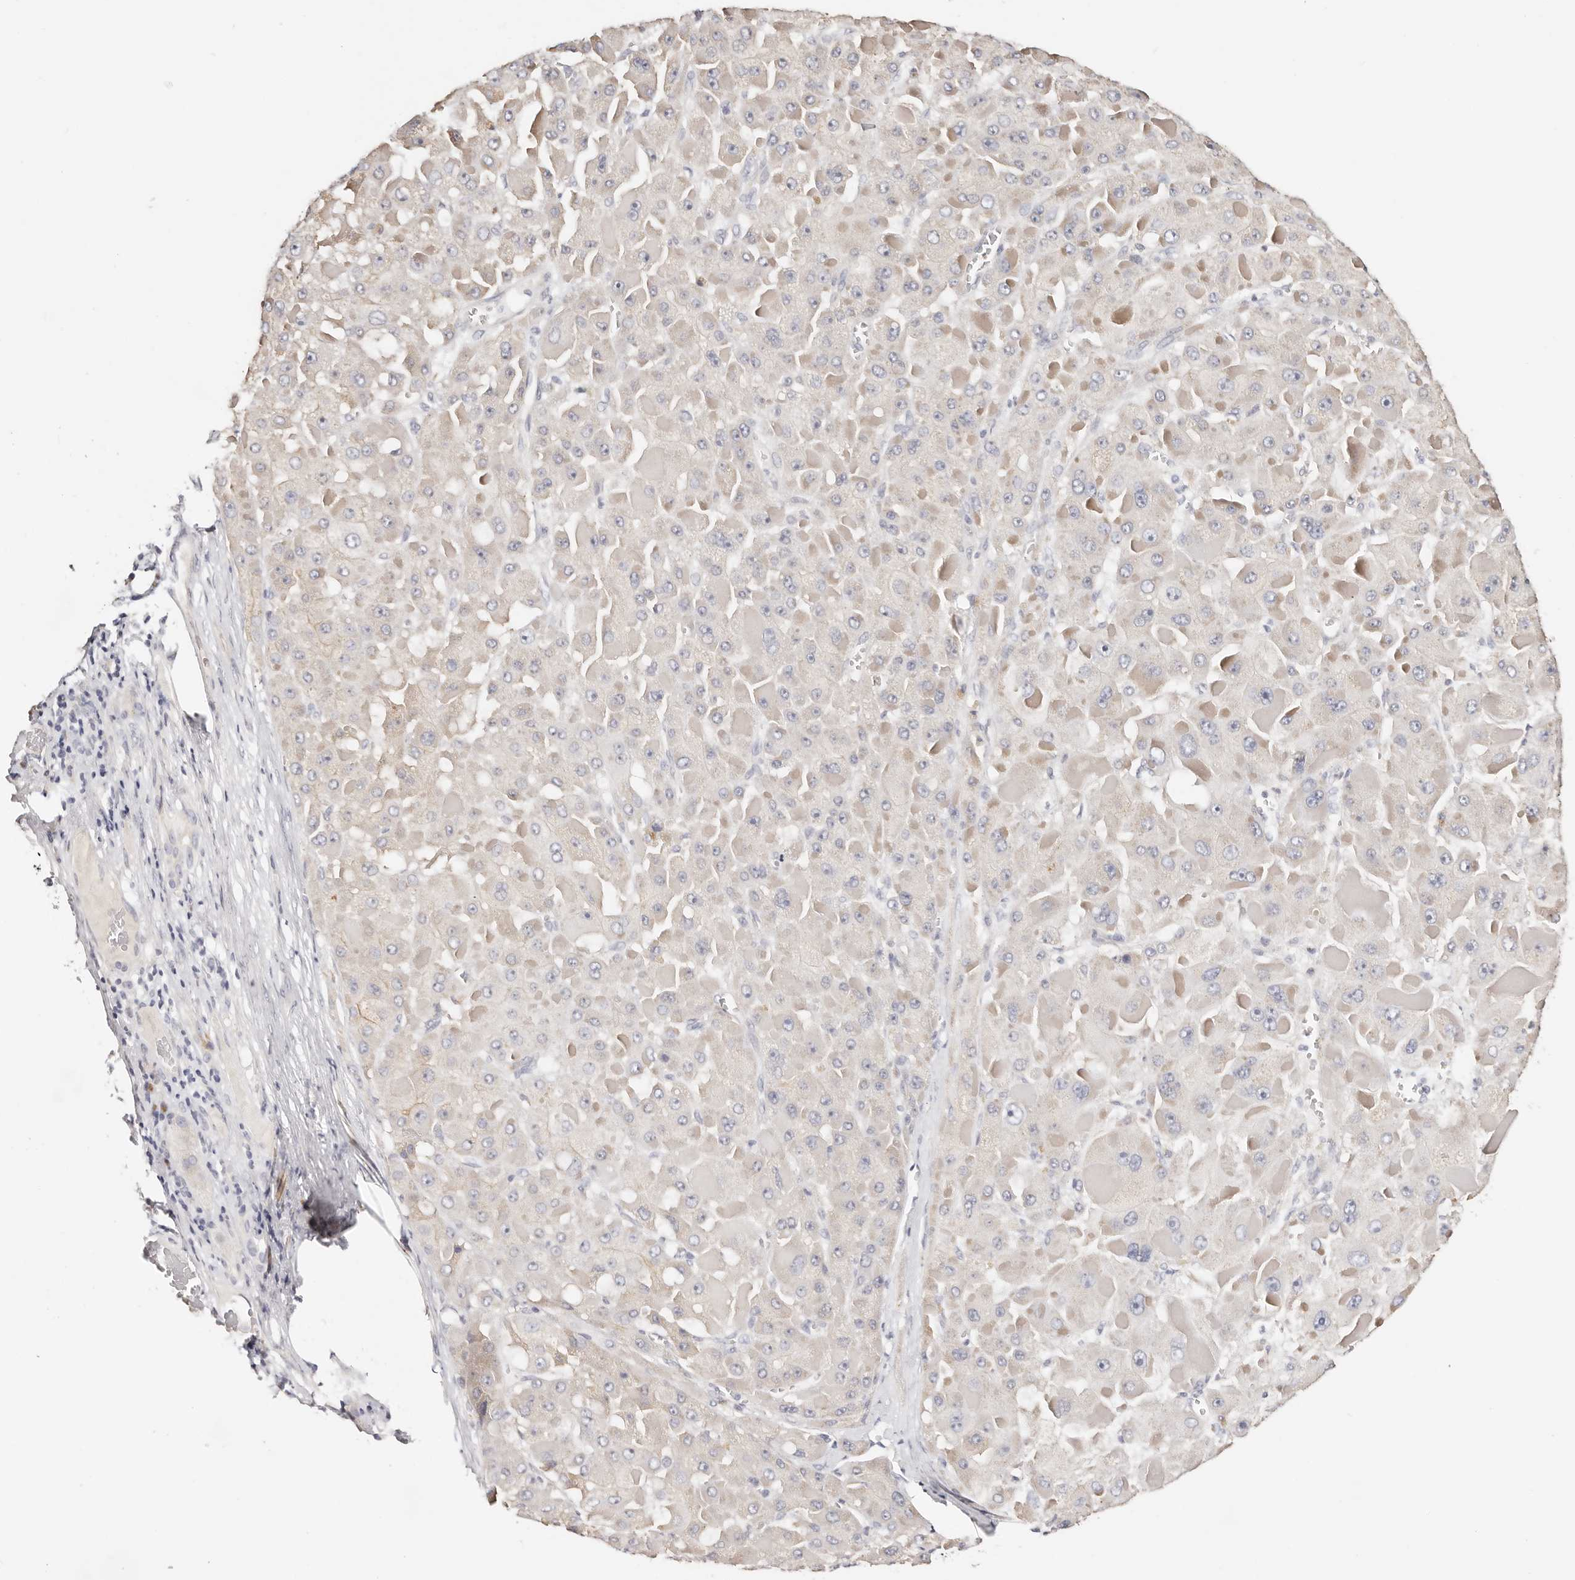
{"staining": {"intensity": "negative", "quantity": "none", "location": "none"}, "tissue": "liver cancer", "cell_type": "Tumor cells", "image_type": "cancer", "snomed": [{"axis": "morphology", "description": "Carcinoma, Hepatocellular, NOS"}, {"axis": "topography", "description": "Liver"}], "caption": "Tumor cells are negative for protein expression in human liver cancer. (Brightfield microscopy of DAB immunohistochemistry at high magnification).", "gene": "DNASE1", "patient": {"sex": "female", "age": 73}}